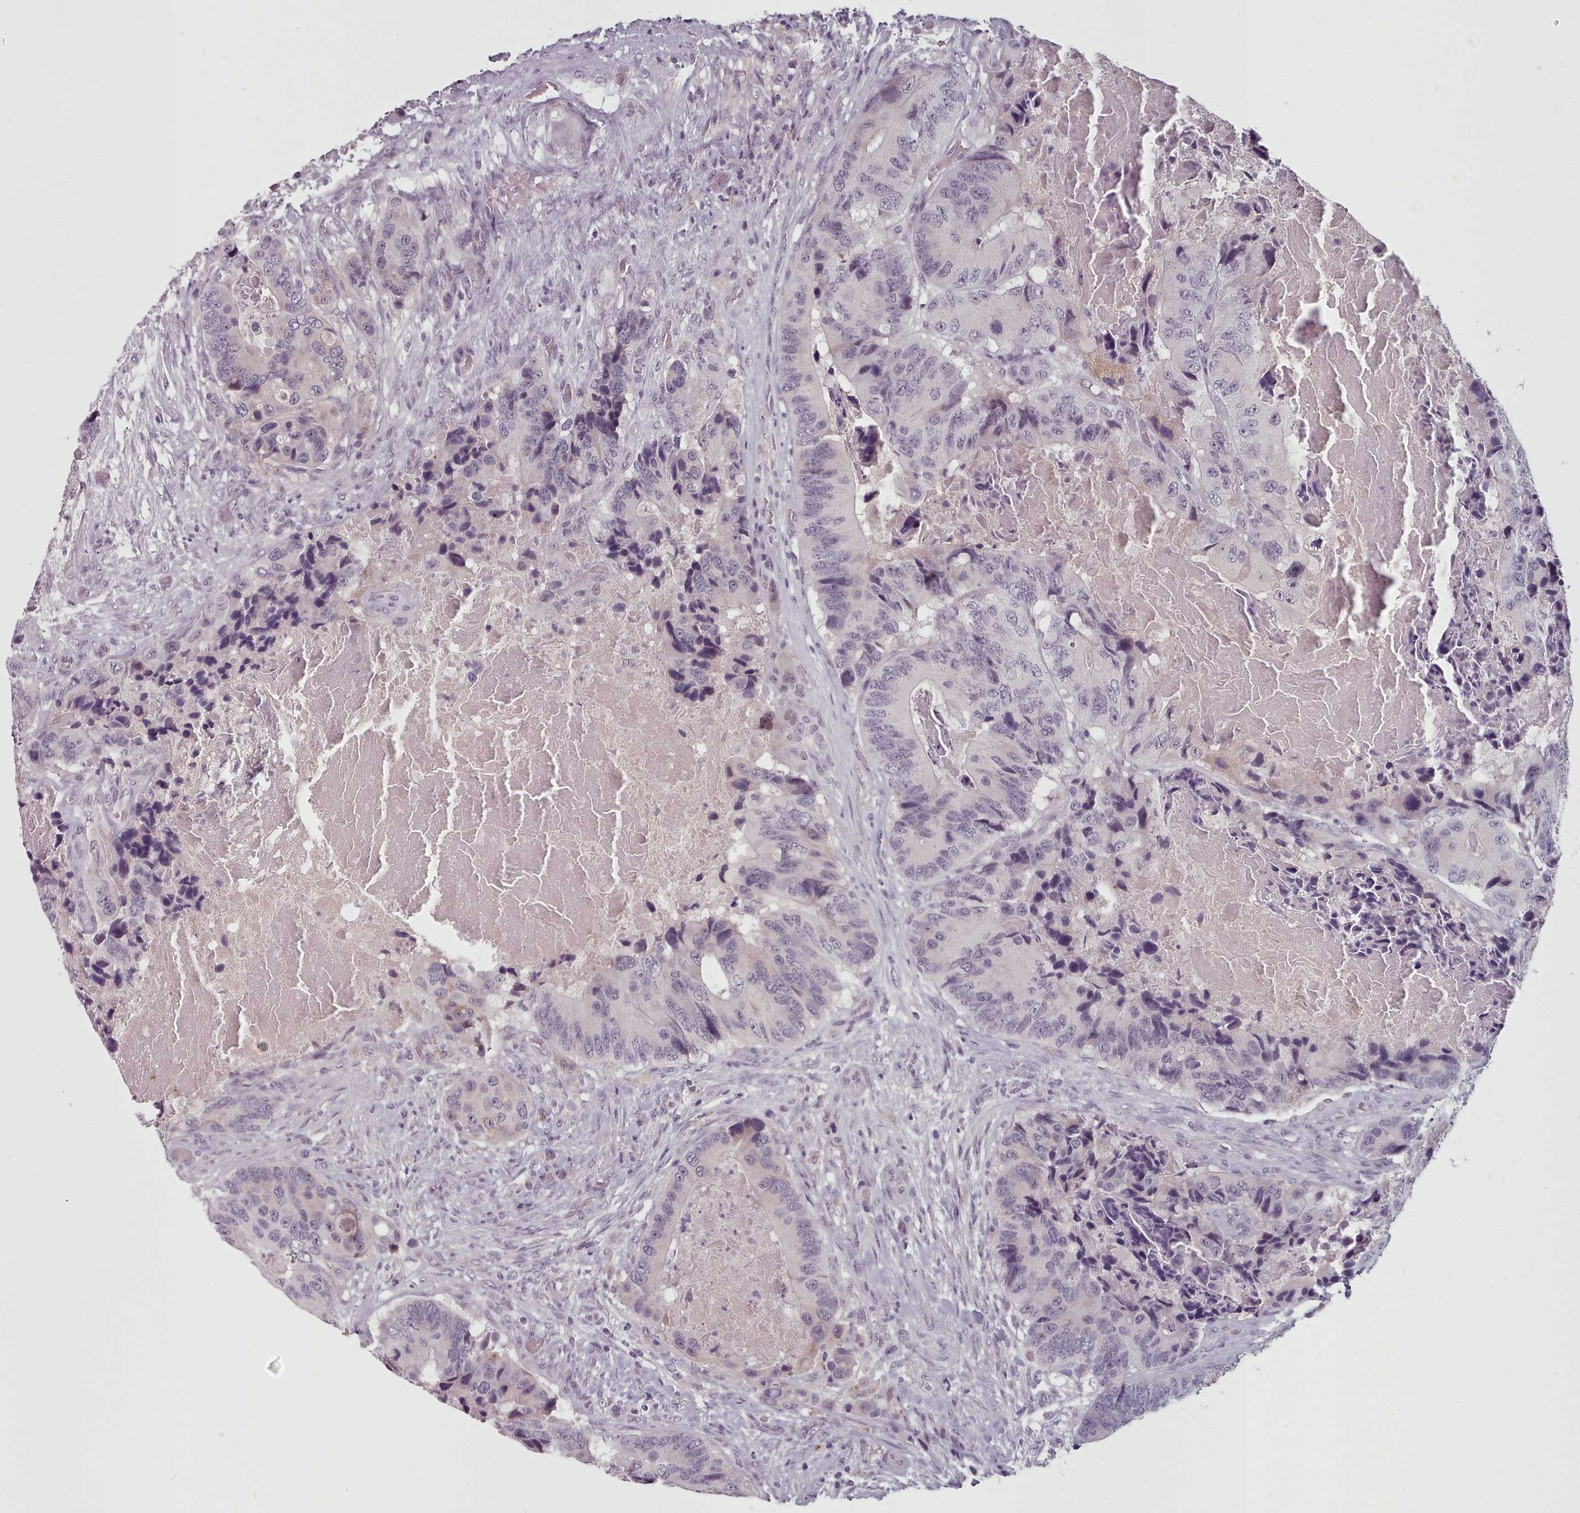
{"staining": {"intensity": "weak", "quantity": "<25%", "location": "nuclear"}, "tissue": "colorectal cancer", "cell_type": "Tumor cells", "image_type": "cancer", "snomed": [{"axis": "morphology", "description": "Adenocarcinoma, NOS"}, {"axis": "topography", "description": "Colon"}], "caption": "This micrograph is of adenocarcinoma (colorectal) stained with immunohistochemistry (IHC) to label a protein in brown with the nuclei are counter-stained blue. There is no positivity in tumor cells.", "gene": "PBX4", "patient": {"sex": "male", "age": 84}}